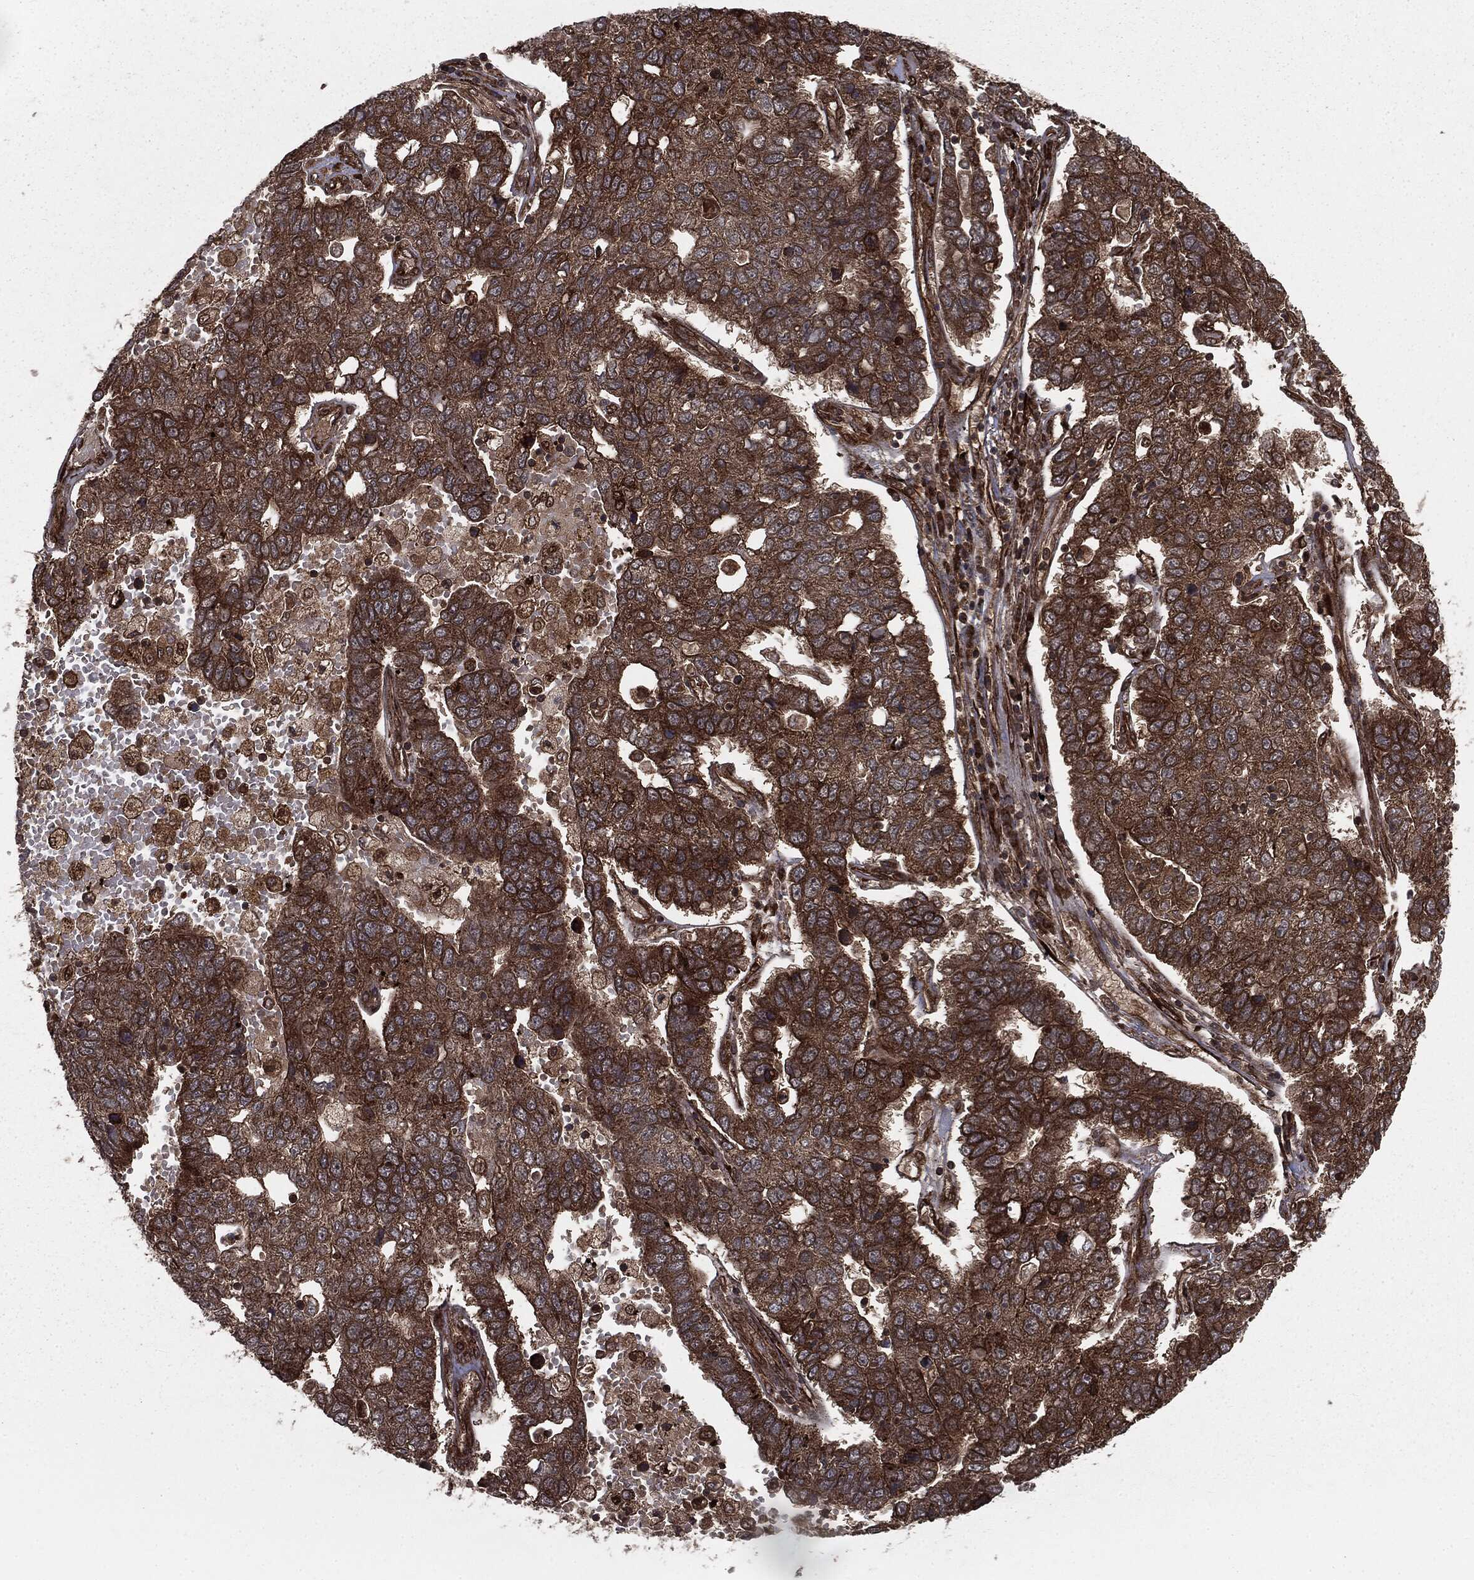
{"staining": {"intensity": "moderate", "quantity": ">75%", "location": "cytoplasmic/membranous"}, "tissue": "pancreatic cancer", "cell_type": "Tumor cells", "image_type": "cancer", "snomed": [{"axis": "morphology", "description": "Adenocarcinoma, NOS"}, {"axis": "topography", "description": "Pancreas"}], "caption": "Immunohistochemistry (IHC) (DAB) staining of pancreatic cancer (adenocarcinoma) demonstrates moderate cytoplasmic/membranous protein positivity in about >75% of tumor cells.", "gene": "RANBP9", "patient": {"sex": "female", "age": 61}}